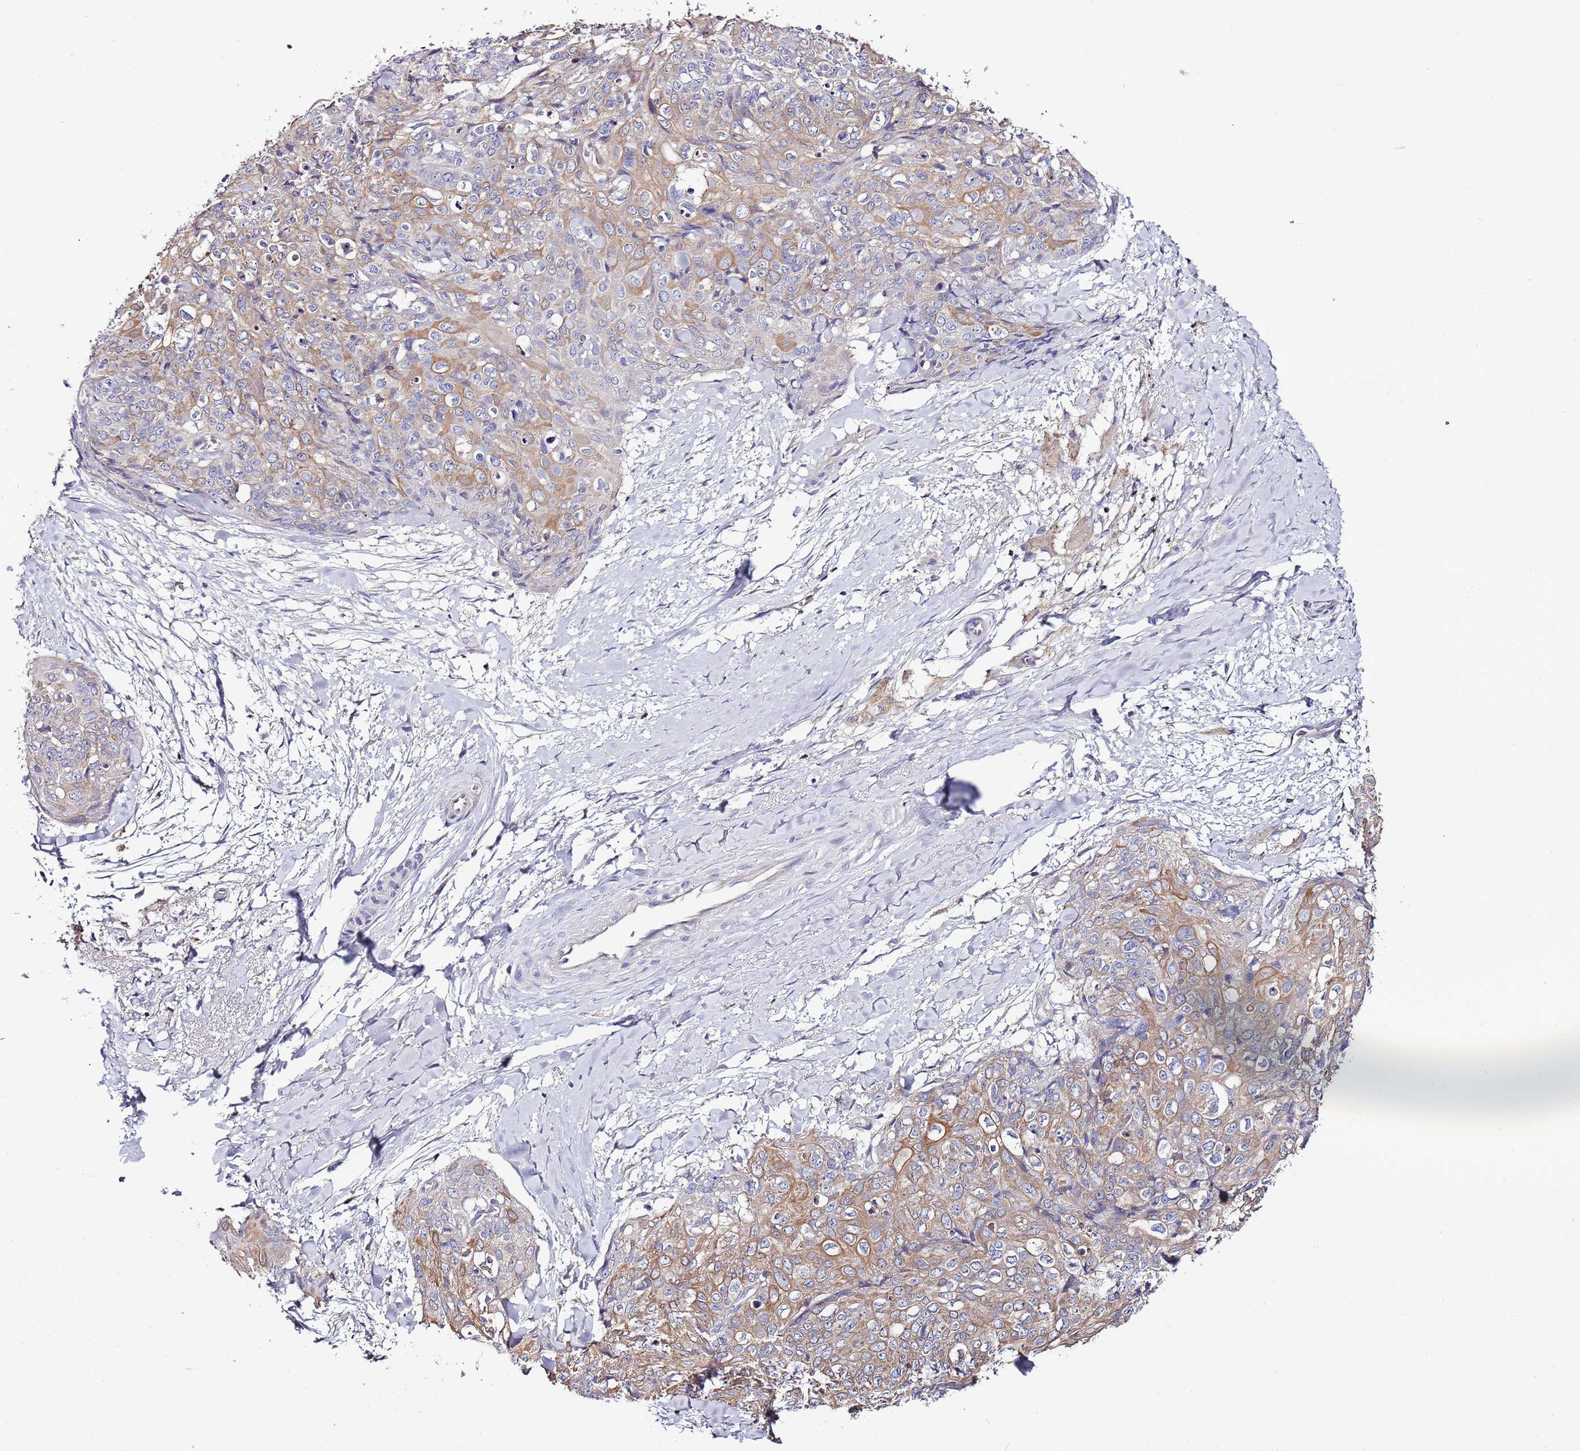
{"staining": {"intensity": "weak", "quantity": "25%-75%", "location": "cytoplasmic/membranous"}, "tissue": "skin cancer", "cell_type": "Tumor cells", "image_type": "cancer", "snomed": [{"axis": "morphology", "description": "Squamous cell carcinoma, NOS"}, {"axis": "topography", "description": "Skin"}, {"axis": "topography", "description": "Vulva"}], "caption": "Protein staining of skin cancer (squamous cell carcinoma) tissue exhibits weak cytoplasmic/membranous positivity in about 25%-75% of tumor cells. (Stains: DAB in brown, nuclei in blue, Microscopy: brightfield microscopy at high magnification).", "gene": "IGIP", "patient": {"sex": "female", "age": 85}}